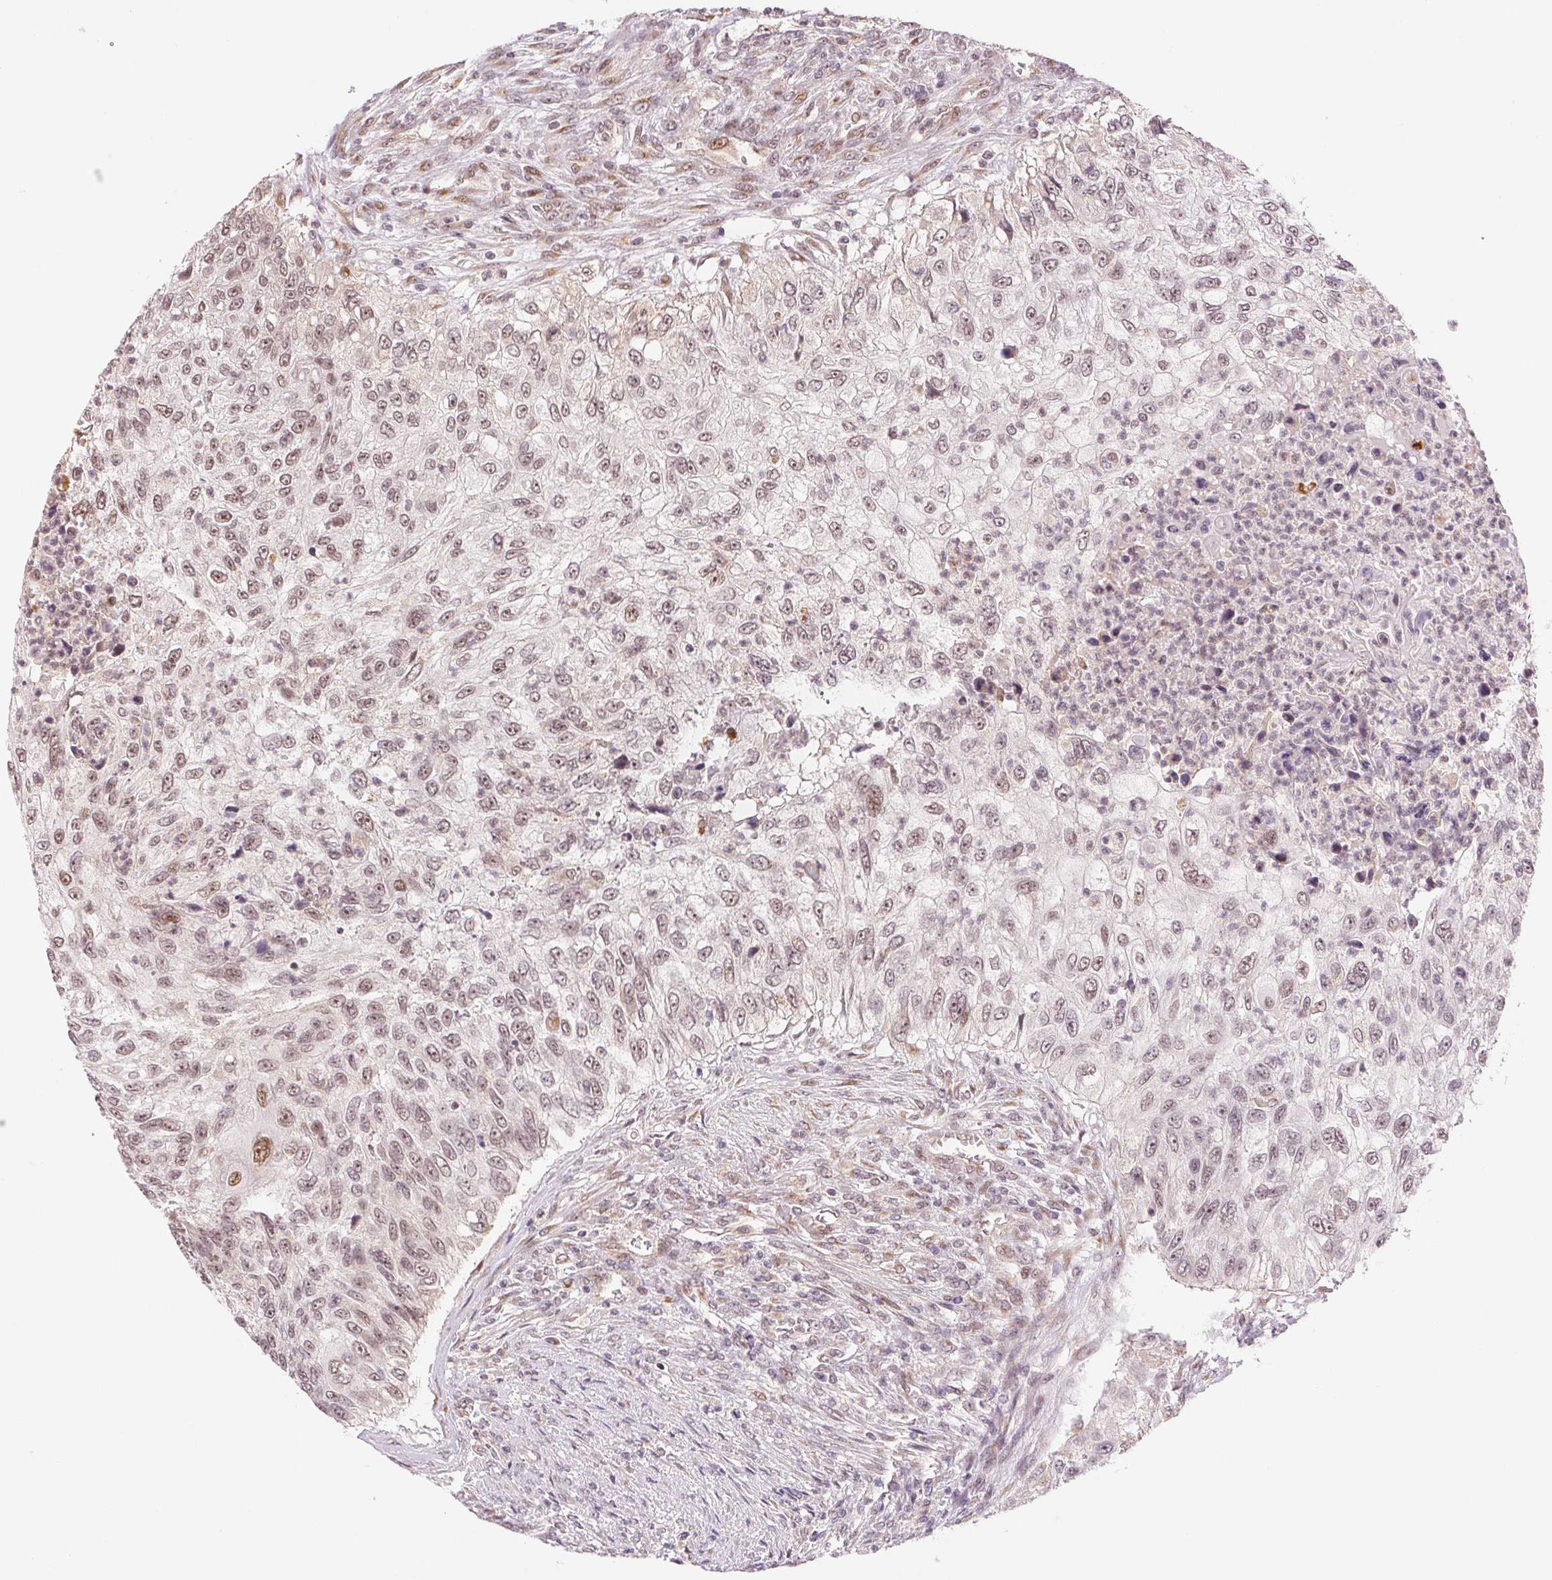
{"staining": {"intensity": "moderate", "quantity": ">75%", "location": "nuclear"}, "tissue": "urothelial cancer", "cell_type": "Tumor cells", "image_type": "cancer", "snomed": [{"axis": "morphology", "description": "Urothelial carcinoma, High grade"}, {"axis": "topography", "description": "Urinary bladder"}], "caption": "Human urothelial carcinoma (high-grade) stained with a protein marker shows moderate staining in tumor cells.", "gene": "GRHL3", "patient": {"sex": "female", "age": 60}}